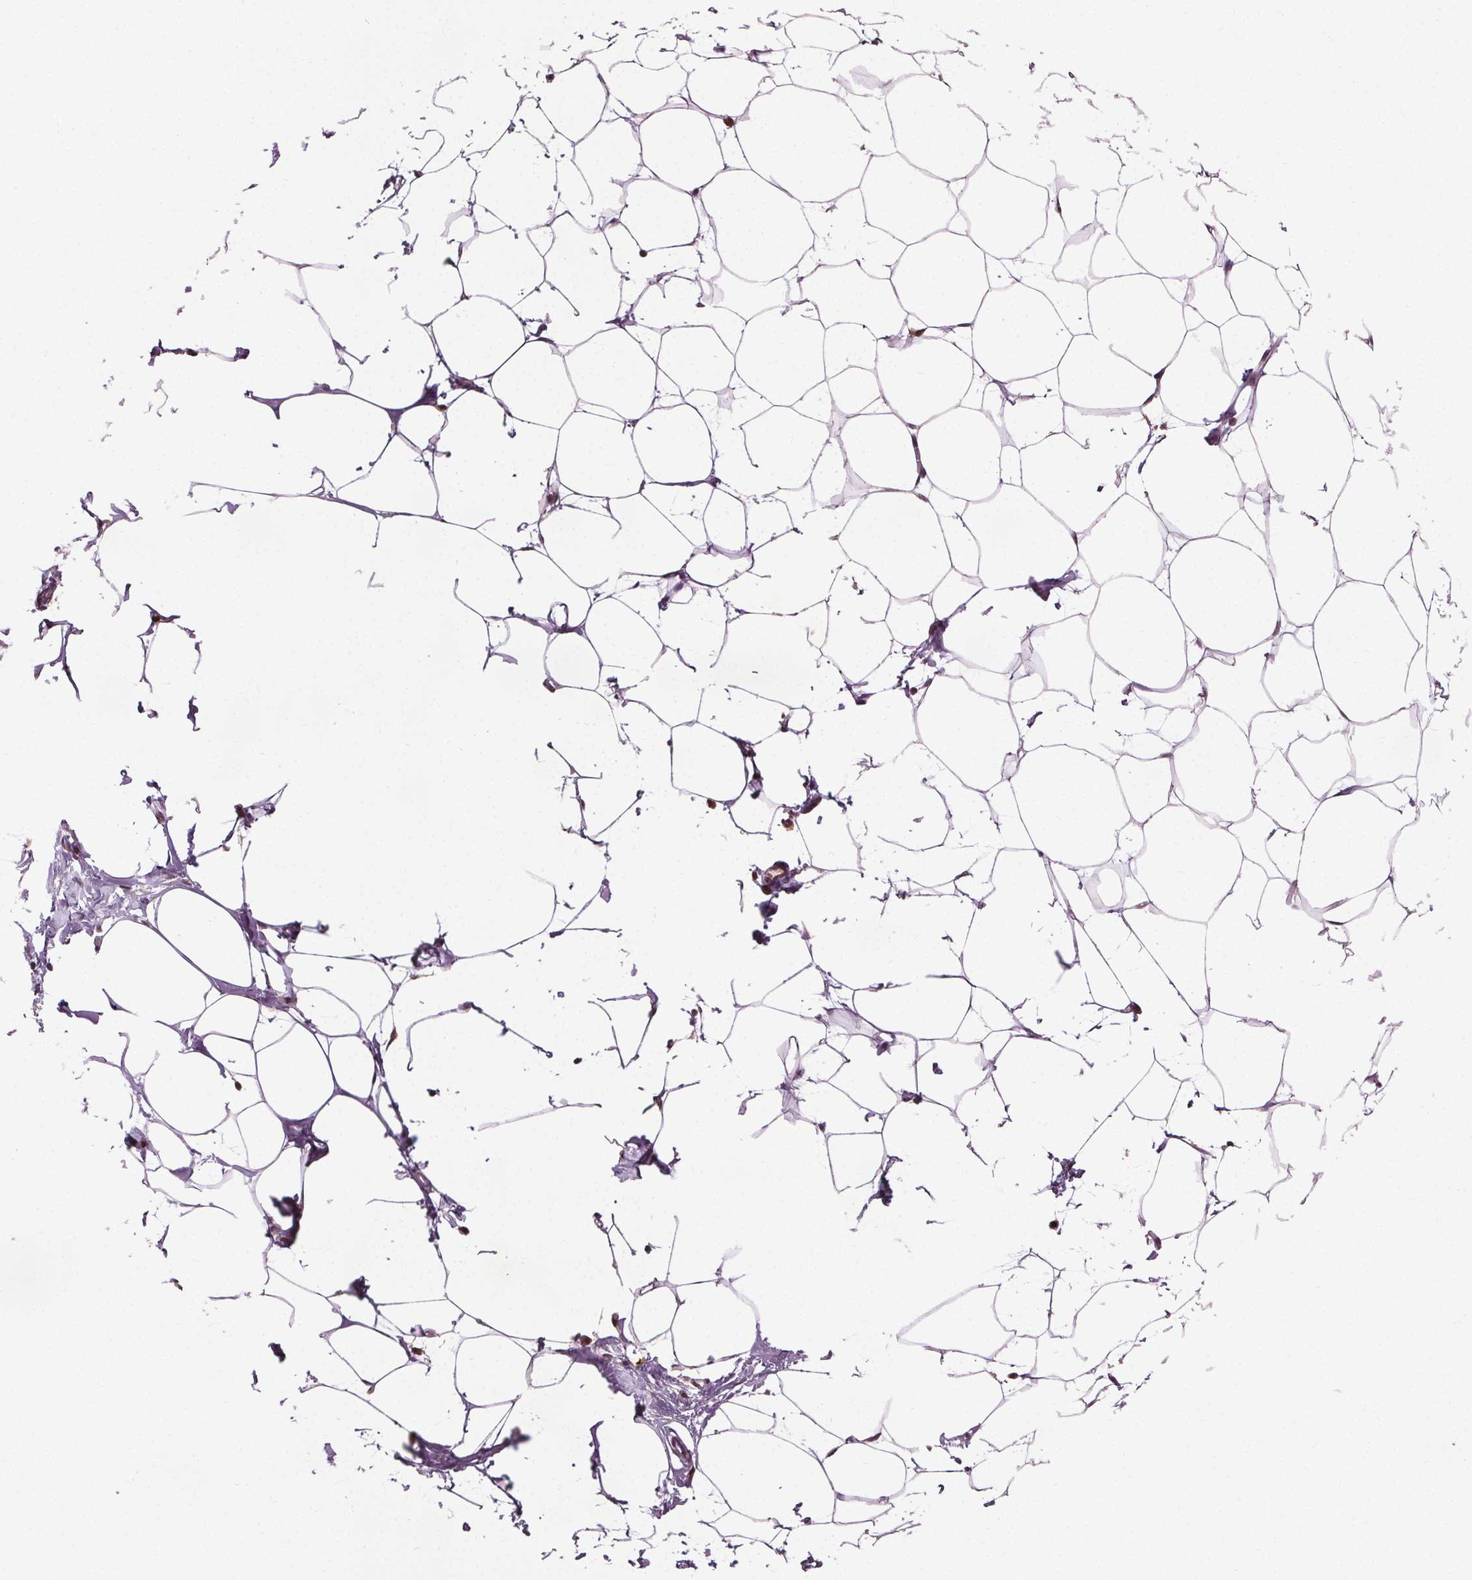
{"staining": {"intensity": "moderate", "quantity": "25%-75%", "location": "nuclear"}, "tissue": "breast", "cell_type": "Adipocytes", "image_type": "normal", "snomed": [{"axis": "morphology", "description": "Normal tissue, NOS"}, {"axis": "topography", "description": "Breast"}], "caption": "Immunohistochemical staining of unremarkable breast shows medium levels of moderate nuclear positivity in about 25%-75% of adipocytes. (DAB IHC with brightfield microscopy, high magnification).", "gene": "DDX11", "patient": {"sex": "female", "age": 27}}